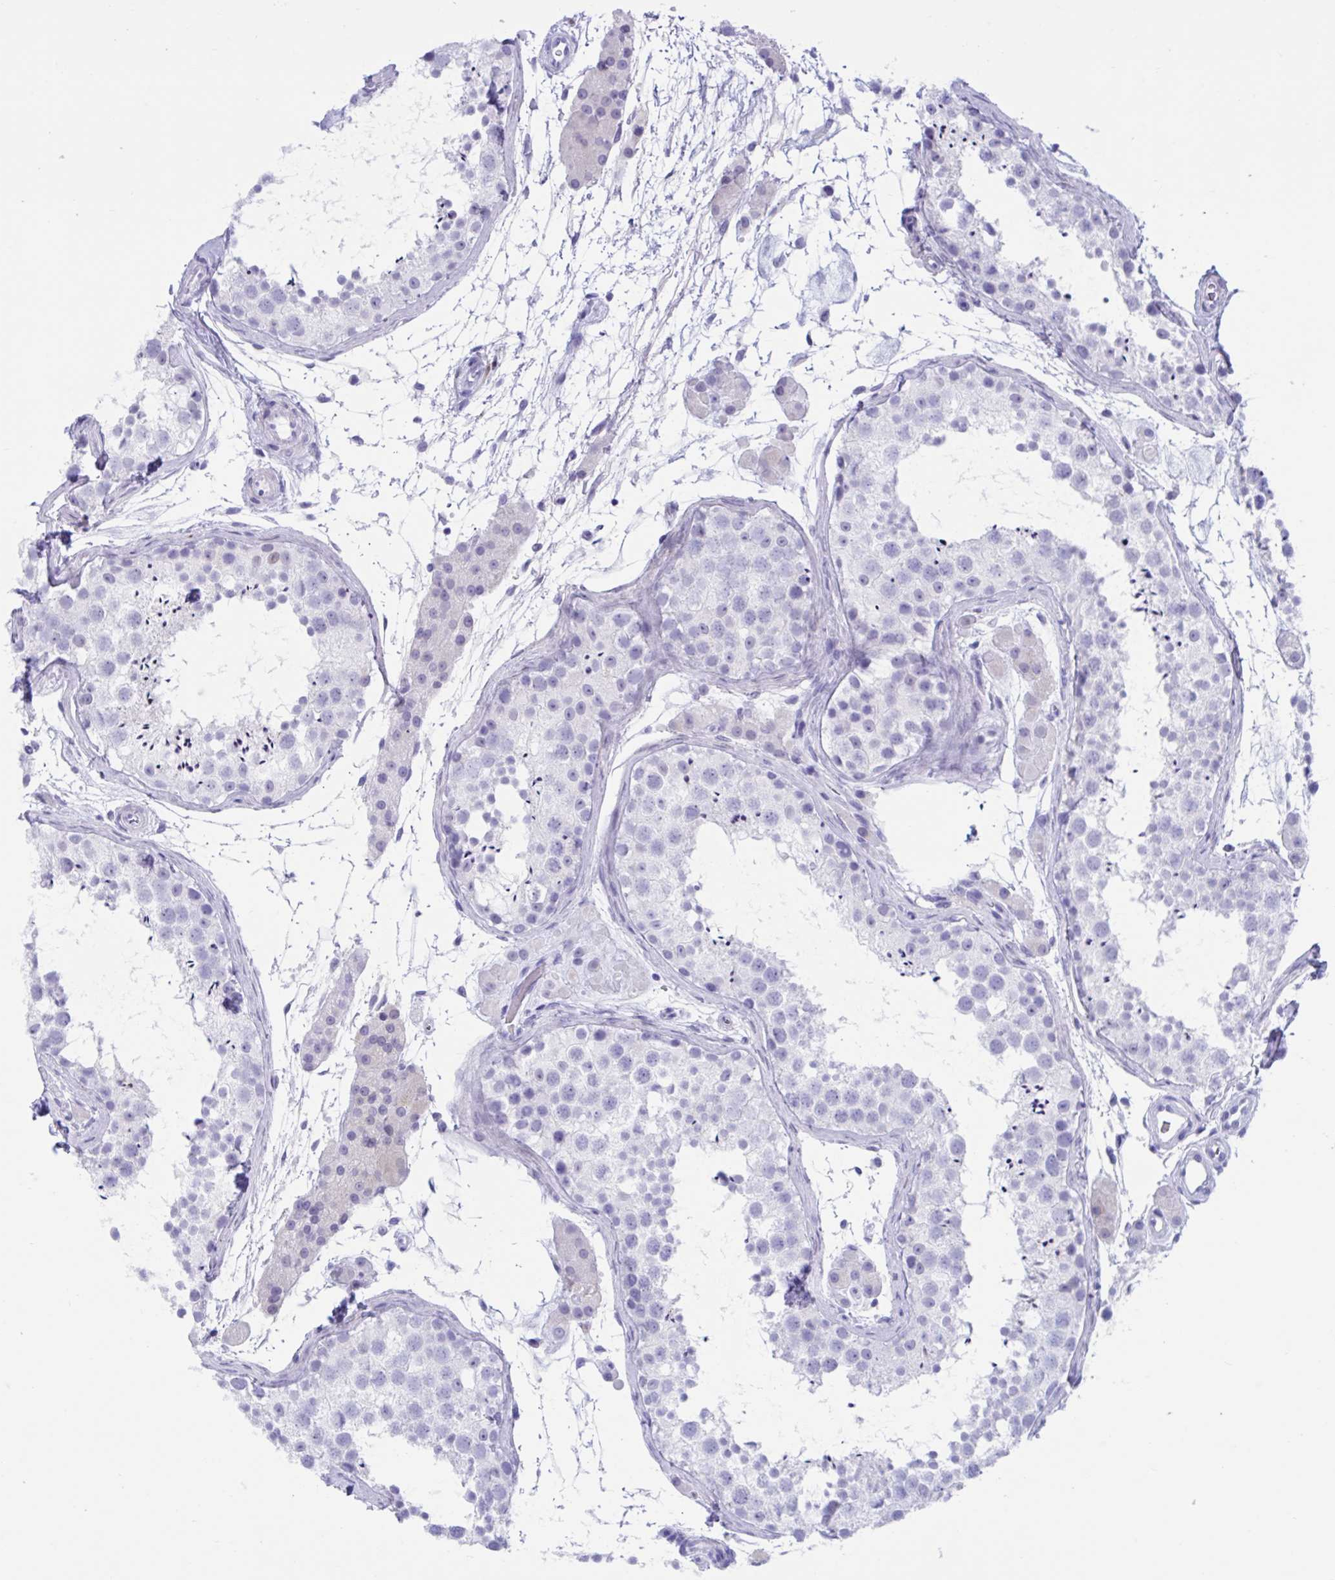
{"staining": {"intensity": "negative", "quantity": "none", "location": "none"}, "tissue": "testis", "cell_type": "Cells in seminiferous ducts", "image_type": "normal", "snomed": [{"axis": "morphology", "description": "Normal tissue, NOS"}, {"axis": "topography", "description": "Testis"}], "caption": "This is a histopathology image of immunohistochemistry staining of benign testis, which shows no expression in cells in seminiferous ducts. (Stains: DAB immunohistochemistry (IHC) with hematoxylin counter stain, Microscopy: brightfield microscopy at high magnification).", "gene": "TMEM35A", "patient": {"sex": "male", "age": 41}}